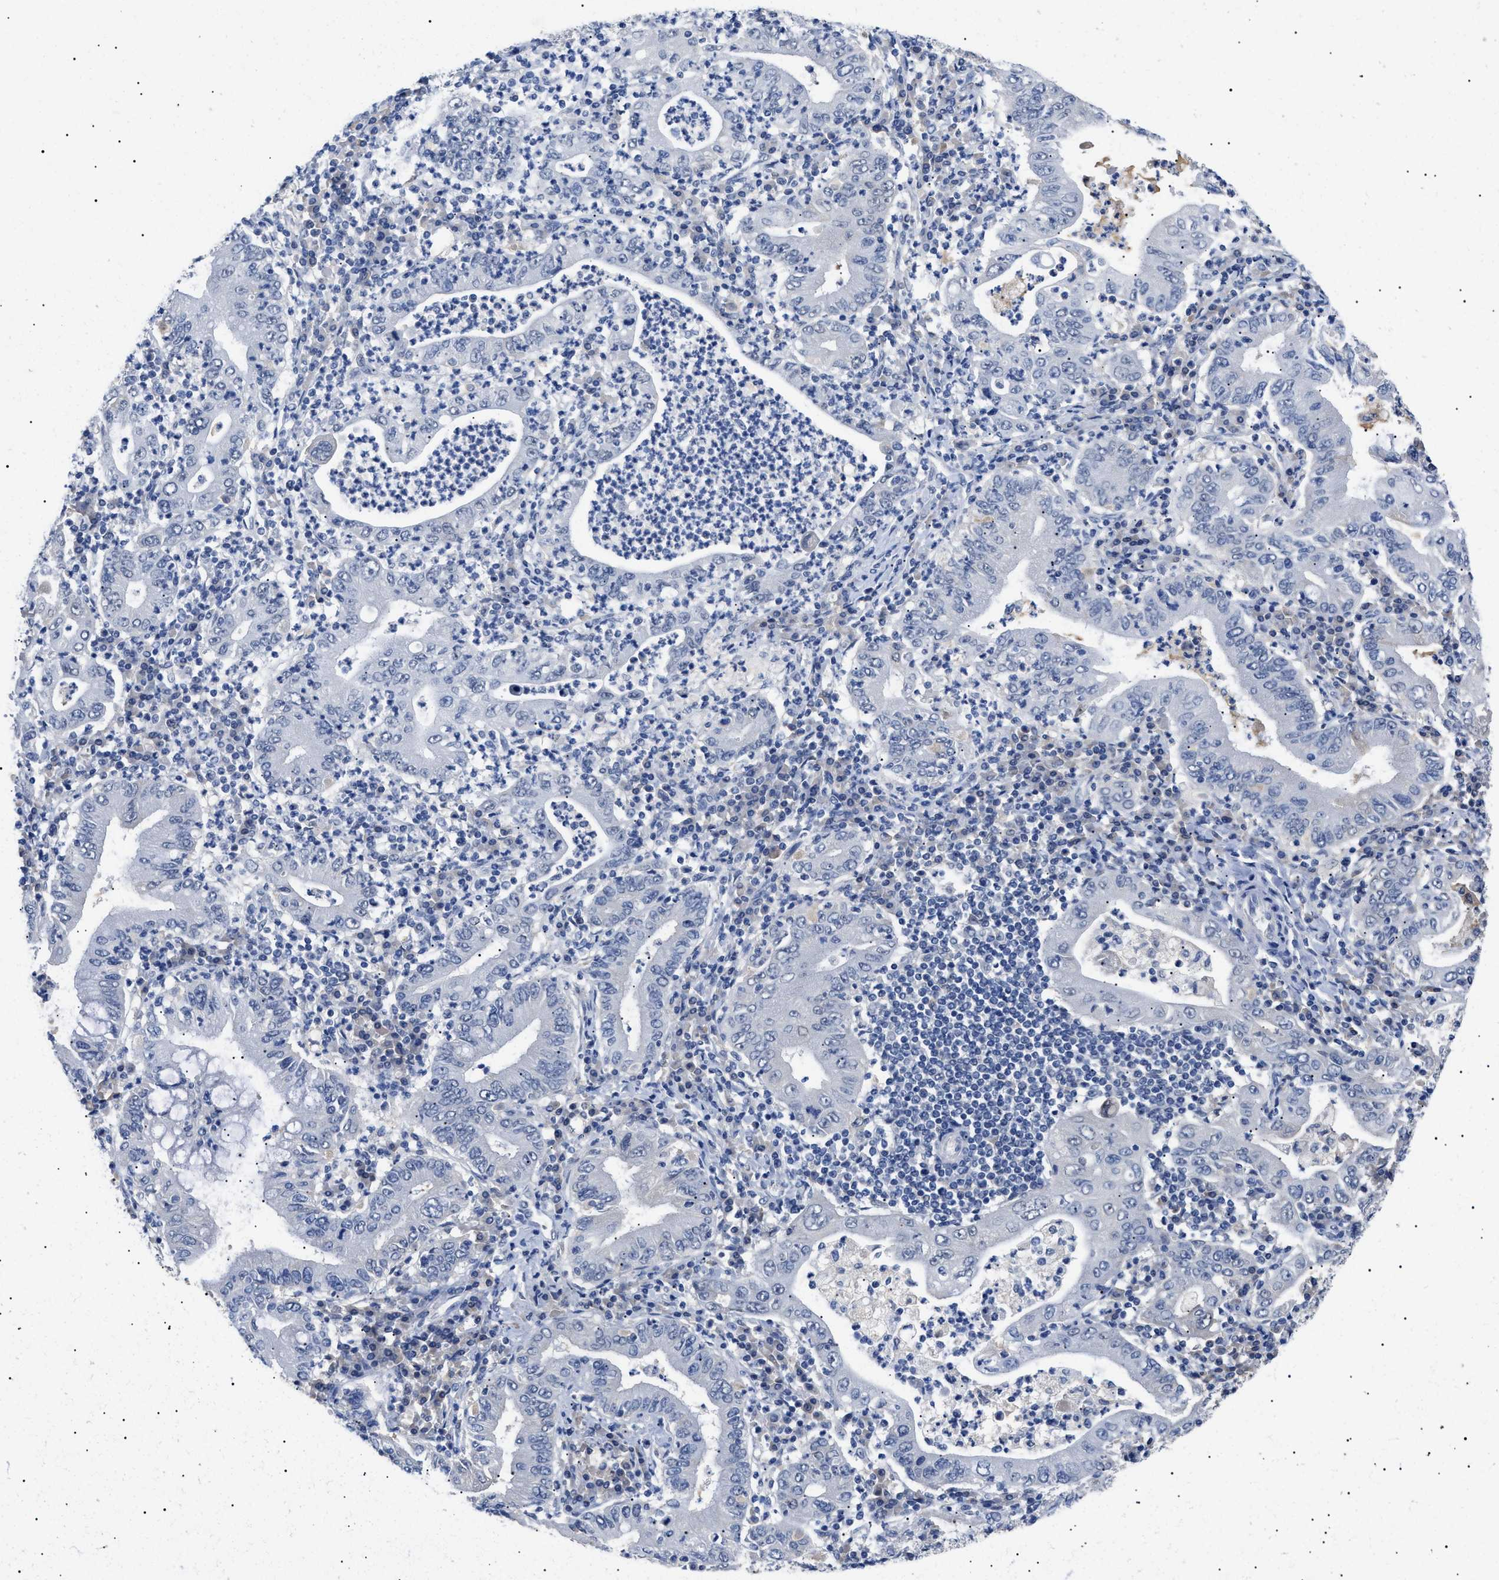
{"staining": {"intensity": "negative", "quantity": "none", "location": "none"}, "tissue": "stomach cancer", "cell_type": "Tumor cells", "image_type": "cancer", "snomed": [{"axis": "morphology", "description": "Normal tissue, NOS"}, {"axis": "morphology", "description": "Adenocarcinoma, NOS"}, {"axis": "topography", "description": "Esophagus"}, {"axis": "topography", "description": "Stomach, upper"}, {"axis": "topography", "description": "Peripheral nerve tissue"}], "caption": "Immunohistochemistry (IHC) of human adenocarcinoma (stomach) reveals no positivity in tumor cells.", "gene": "PRRT2", "patient": {"sex": "male", "age": 62}}